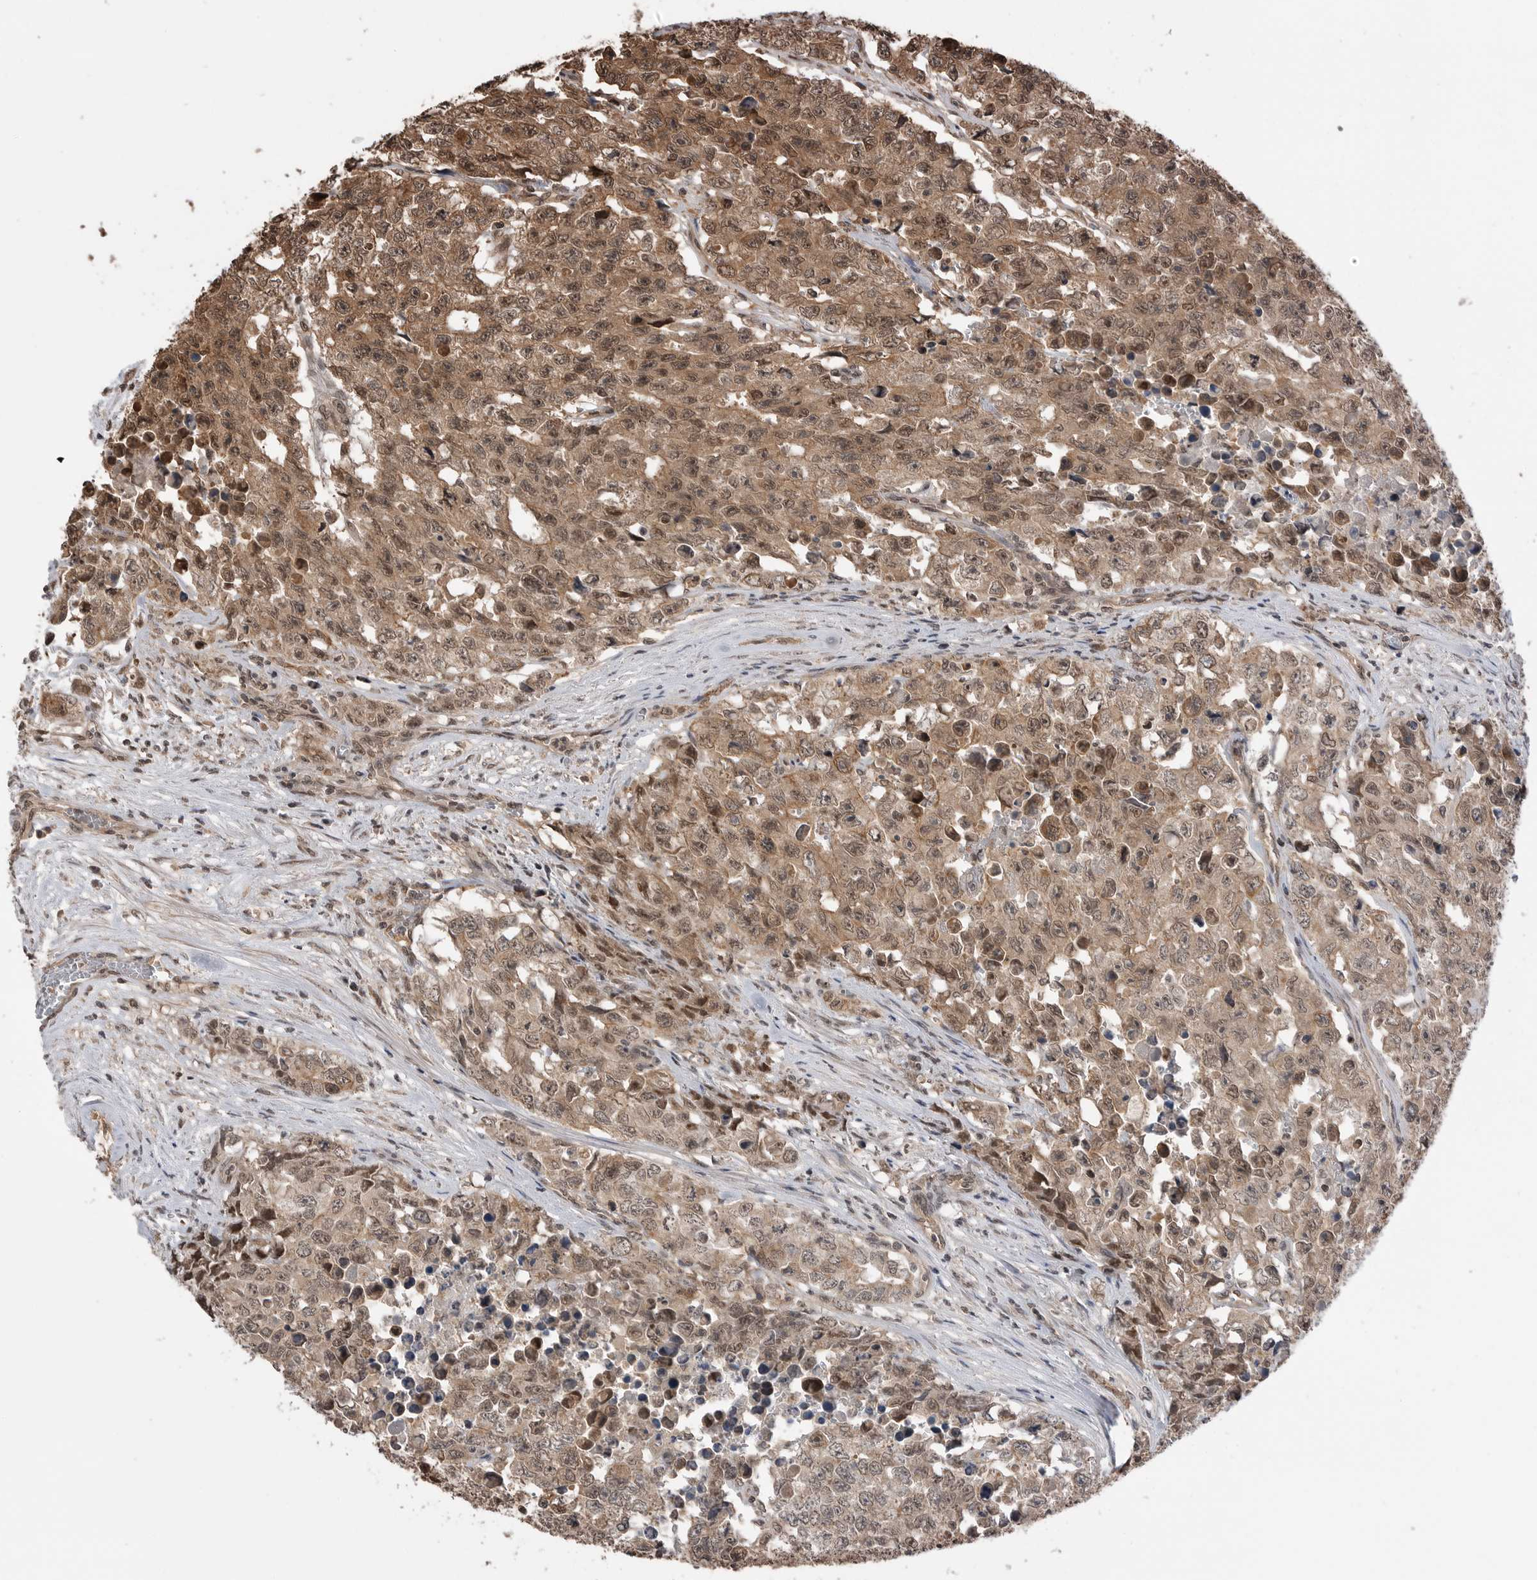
{"staining": {"intensity": "moderate", "quantity": ">75%", "location": "cytoplasmic/membranous,nuclear"}, "tissue": "testis cancer", "cell_type": "Tumor cells", "image_type": "cancer", "snomed": [{"axis": "morphology", "description": "Carcinoma, Embryonal, NOS"}, {"axis": "topography", "description": "Testis"}], "caption": "This micrograph demonstrates immunohistochemistry staining of testis cancer, with medium moderate cytoplasmic/membranous and nuclear staining in about >75% of tumor cells.", "gene": "PEAK1", "patient": {"sex": "male", "age": 28}}